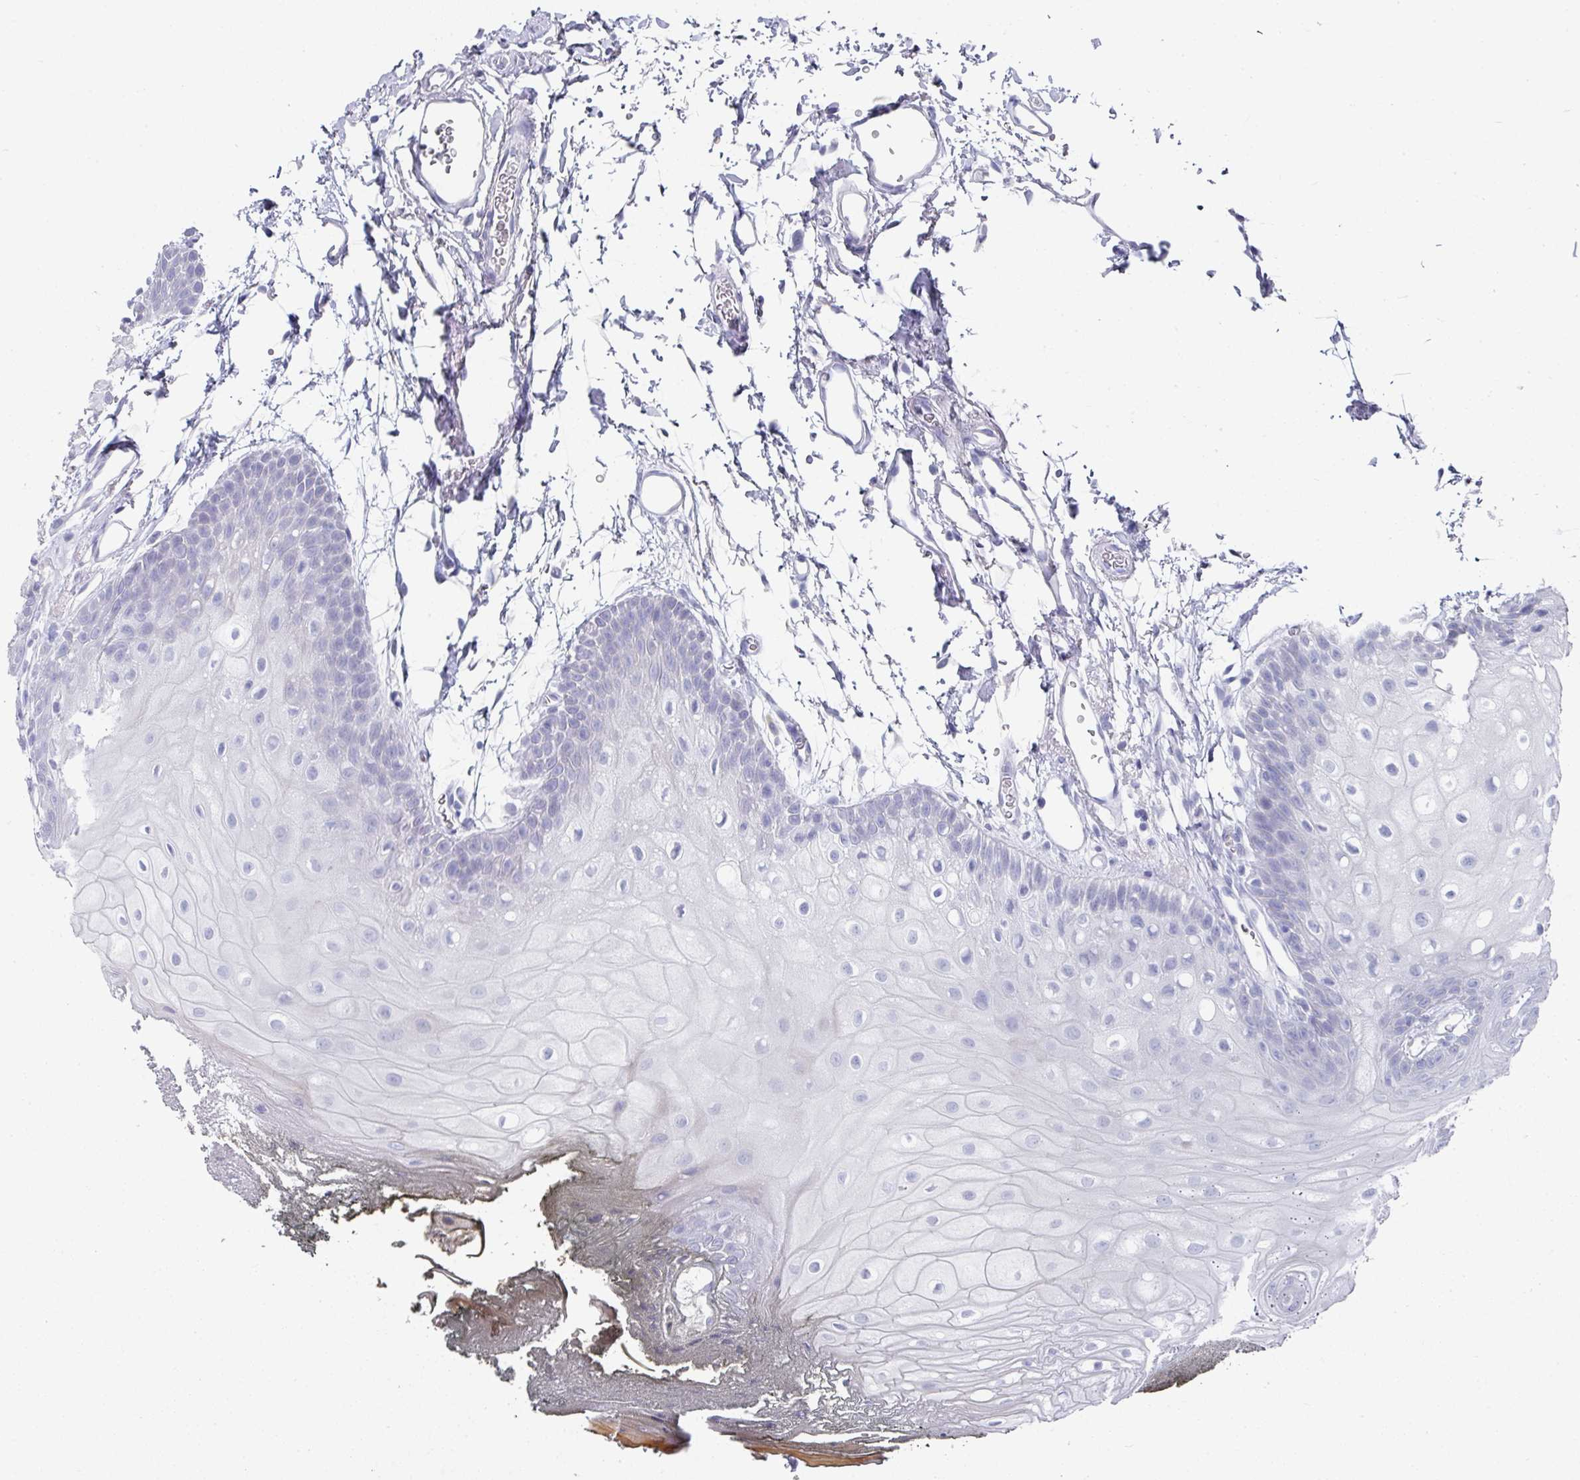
{"staining": {"intensity": "negative", "quantity": "none", "location": "none"}, "tissue": "oral mucosa", "cell_type": "Squamous epithelial cells", "image_type": "normal", "snomed": [{"axis": "morphology", "description": "Normal tissue, NOS"}, {"axis": "morphology", "description": "Squamous cell carcinoma, NOS"}, {"axis": "topography", "description": "Oral tissue"}, {"axis": "topography", "description": "Head-Neck"}], "caption": "Oral mucosa stained for a protein using immunohistochemistry (IHC) shows no positivity squamous epithelial cells.", "gene": "SETBP1", "patient": {"sex": "female", "age": 81}}